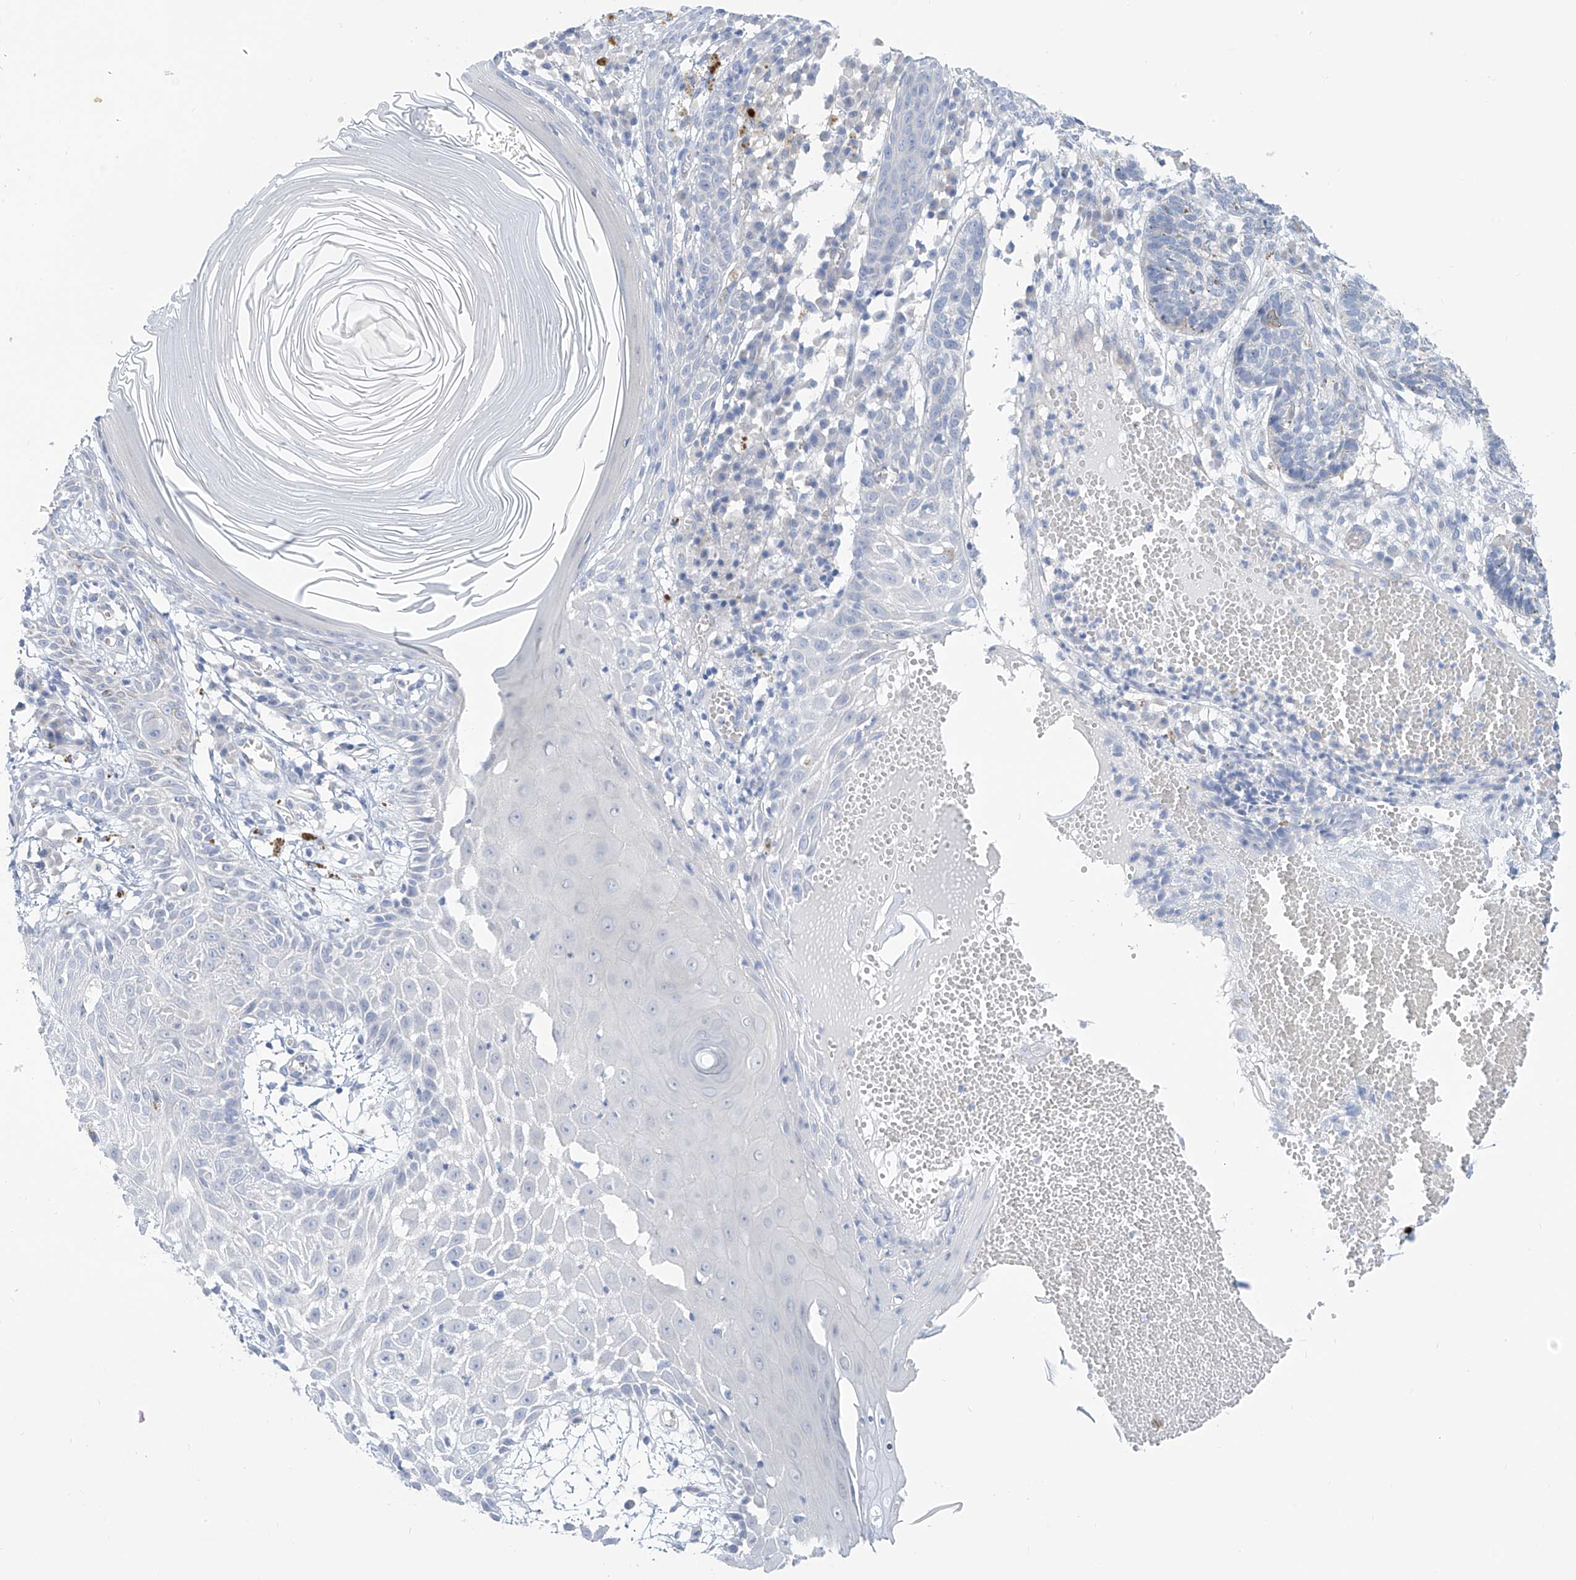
{"staining": {"intensity": "negative", "quantity": "none", "location": "none"}, "tissue": "skin cancer", "cell_type": "Tumor cells", "image_type": "cancer", "snomed": [{"axis": "morphology", "description": "Basal cell carcinoma"}, {"axis": "topography", "description": "Skin"}], "caption": "Tumor cells are negative for brown protein staining in skin basal cell carcinoma. (Immunohistochemistry (ihc), brightfield microscopy, high magnification).", "gene": "PIK3C2B", "patient": {"sex": "male", "age": 85}}